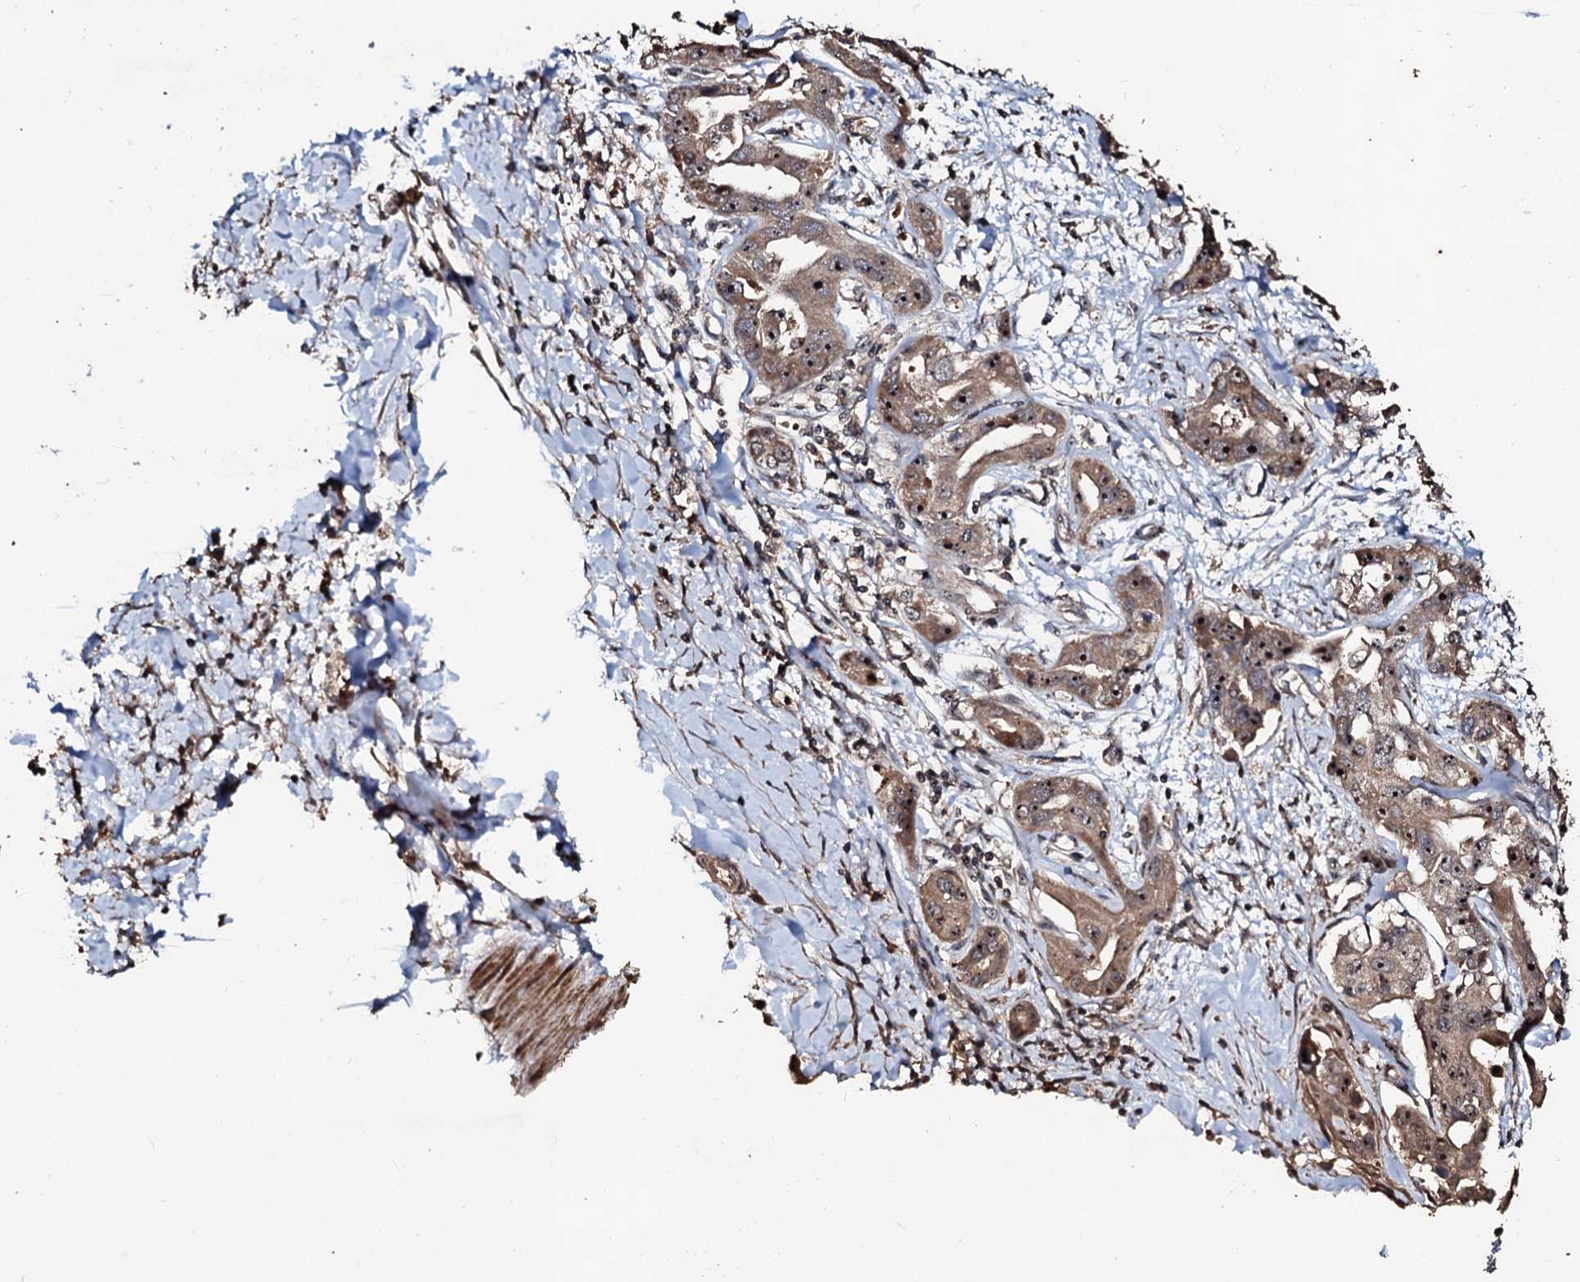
{"staining": {"intensity": "moderate", "quantity": ">75%", "location": "cytoplasmic/membranous,nuclear"}, "tissue": "liver cancer", "cell_type": "Tumor cells", "image_type": "cancer", "snomed": [{"axis": "morphology", "description": "Cholangiocarcinoma"}, {"axis": "topography", "description": "Liver"}], "caption": "The immunohistochemical stain highlights moderate cytoplasmic/membranous and nuclear positivity in tumor cells of liver cholangiocarcinoma tissue. (IHC, brightfield microscopy, high magnification).", "gene": "SUPT7L", "patient": {"sex": "male", "age": 59}}